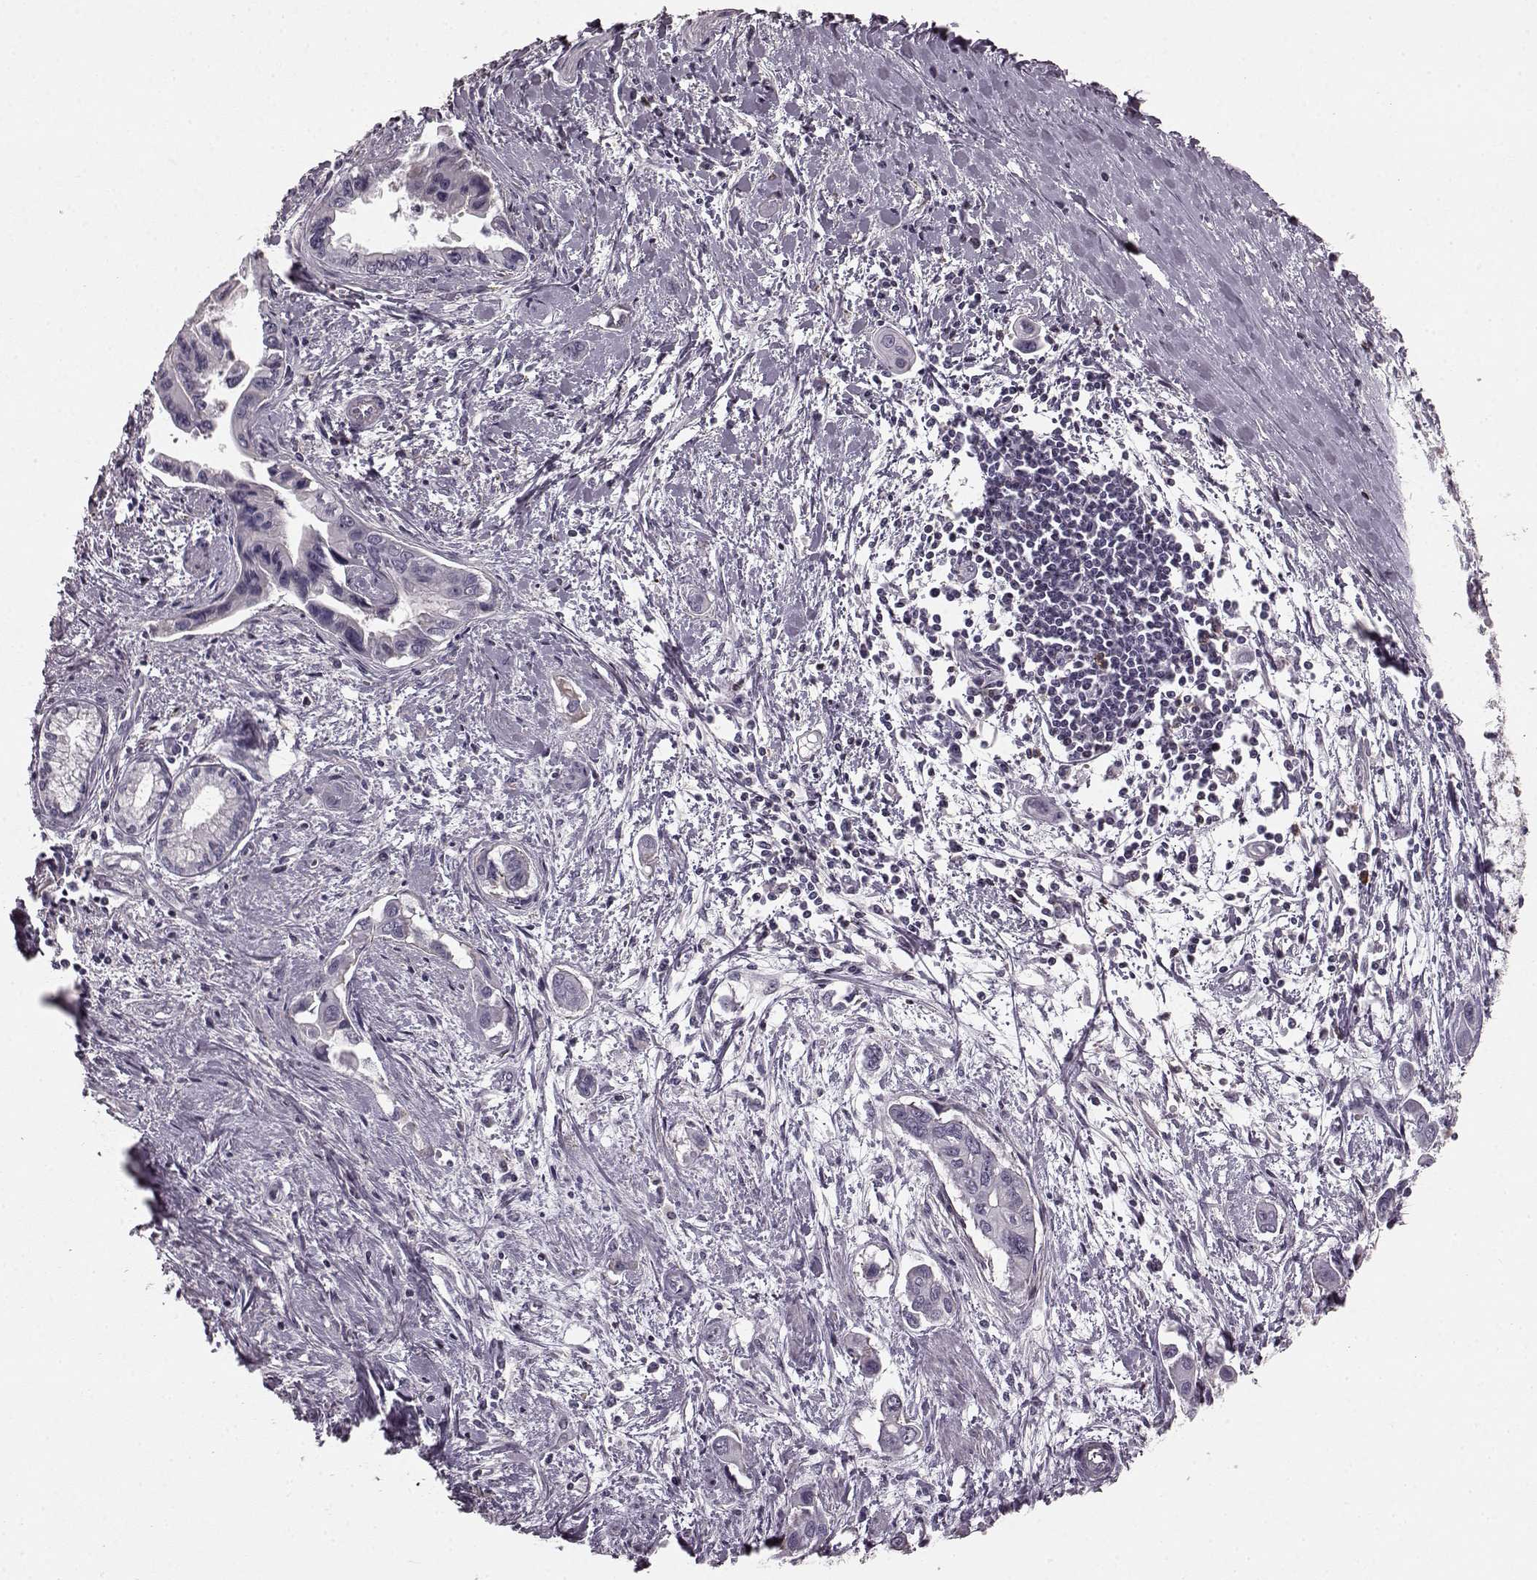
{"staining": {"intensity": "negative", "quantity": "none", "location": "none"}, "tissue": "pancreatic cancer", "cell_type": "Tumor cells", "image_type": "cancer", "snomed": [{"axis": "morphology", "description": "Adenocarcinoma, NOS"}, {"axis": "topography", "description": "Pancreas"}], "caption": "An immunohistochemistry micrograph of adenocarcinoma (pancreatic) is shown. There is no staining in tumor cells of adenocarcinoma (pancreatic). (DAB (3,3'-diaminobenzidine) immunohistochemistry visualized using brightfield microscopy, high magnification).", "gene": "PDCD1", "patient": {"sex": "male", "age": 60}}